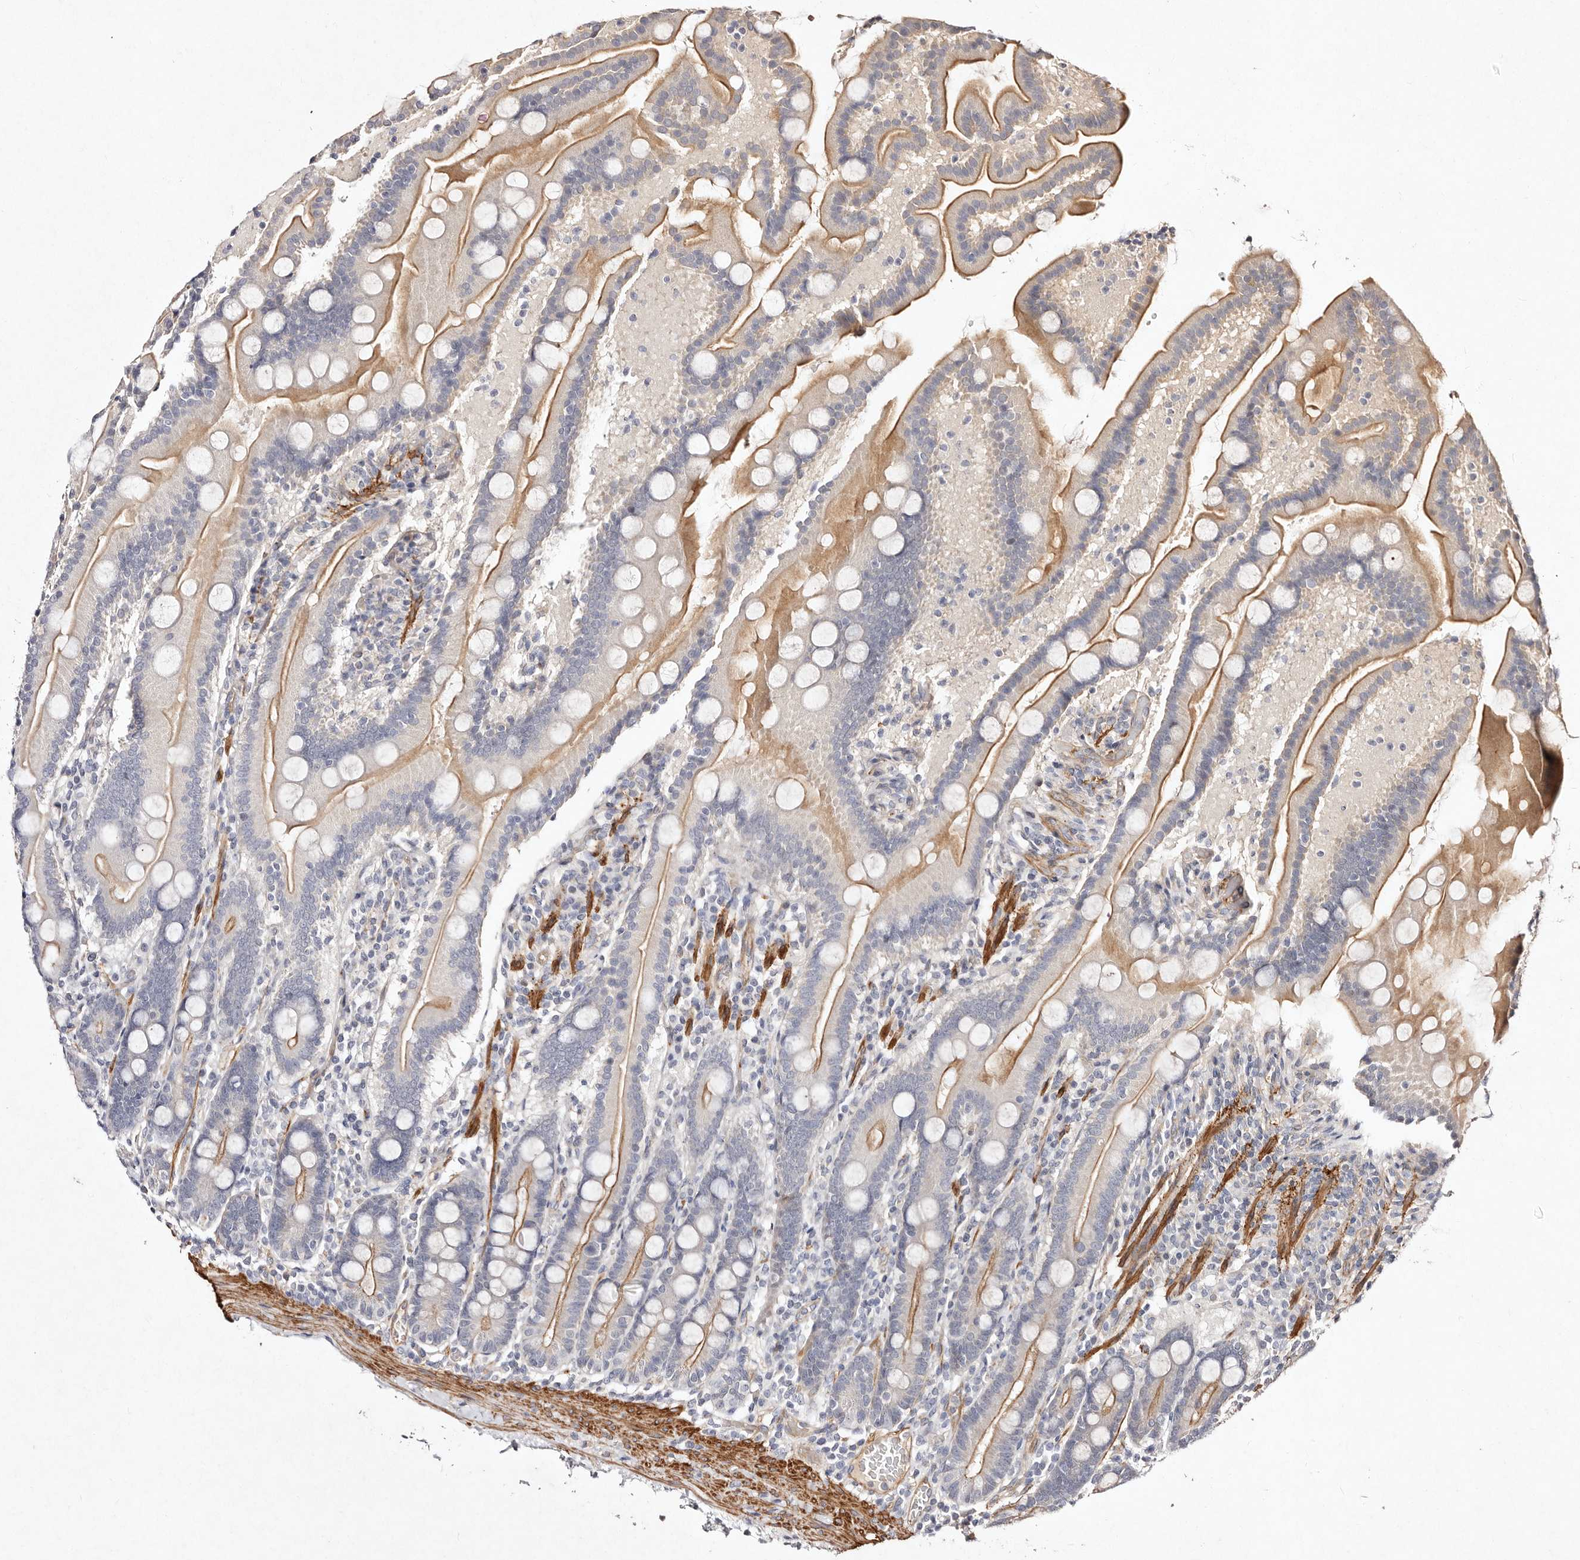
{"staining": {"intensity": "moderate", "quantity": "25%-75%", "location": "cytoplasmic/membranous"}, "tissue": "duodenum", "cell_type": "Glandular cells", "image_type": "normal", "snomed": [{"axis": "morphology", "description": "Normal tissue, NOS"}, {"axis": "topography", "description": "Duodenum"}], "caption": "Approximately 25%-75% of glandular cells in unremarkable duodenum show moderate cytoplasmic/membranous protein expression as visualized by brown immunohistochemical staining.", "gene": "MTMR11", "patient": {"sex": "male", "age": 55}}